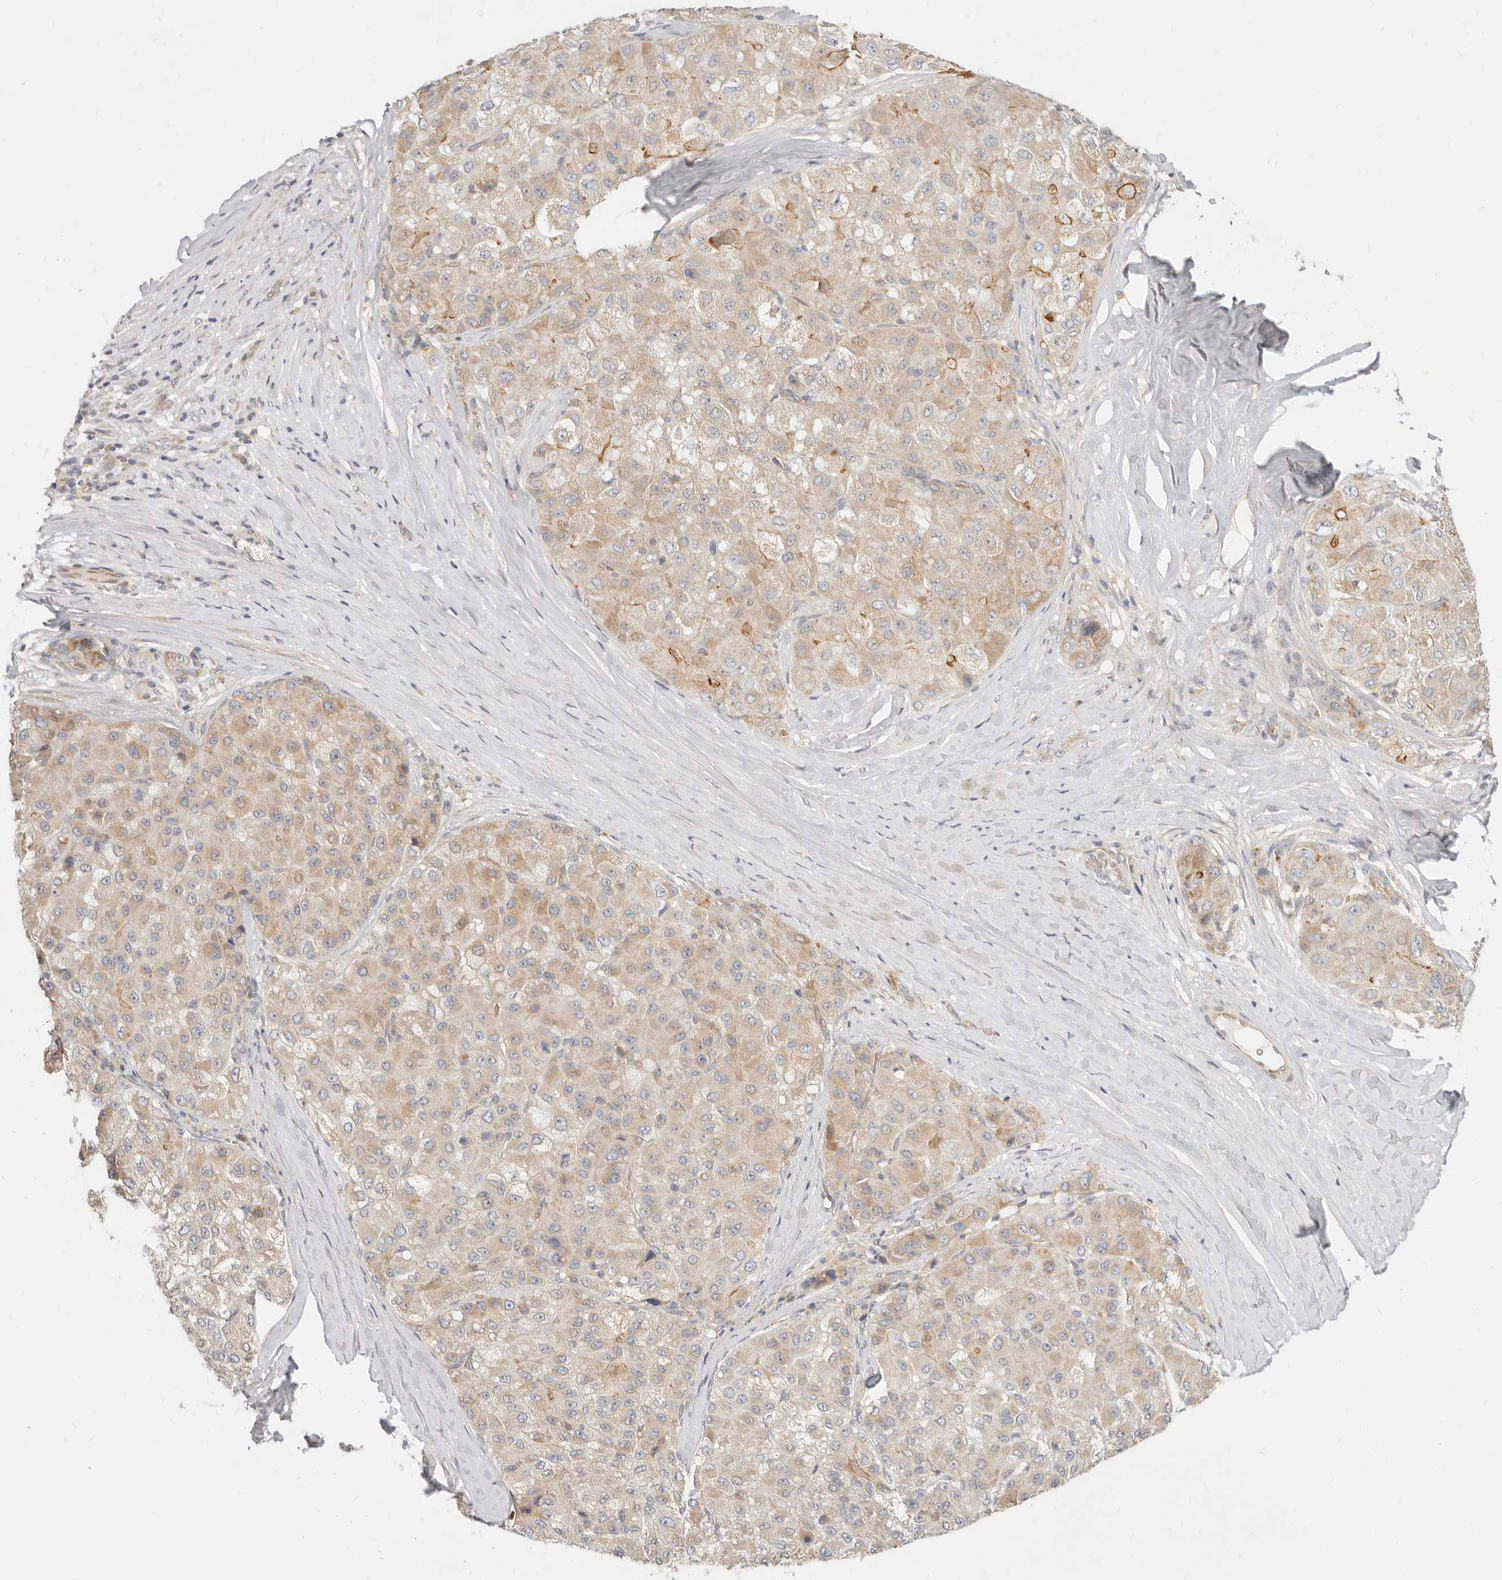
{"staining": {"intensity": "moderate", "quantity": "<25%", "location": "cytoplasmic/membranous"}, "tissue": "liver cancer", "cell_type": "Tumor cells", "image_type": "cancer", "snomed": [{"axis": "morphology", "description": "Carcinoma, Hepatocellular, NOS"}, {"axis": "topography", "description": "Liver"}], "caption": "The immunohistochemical stain highlights moderate cytoplasmic/membranous positivity in tumor cells of liver cancer (hepatocellular carcinoma) tissue.", "gene": "LTB4R2", "patient": {"sex": "male", "age": 80}}